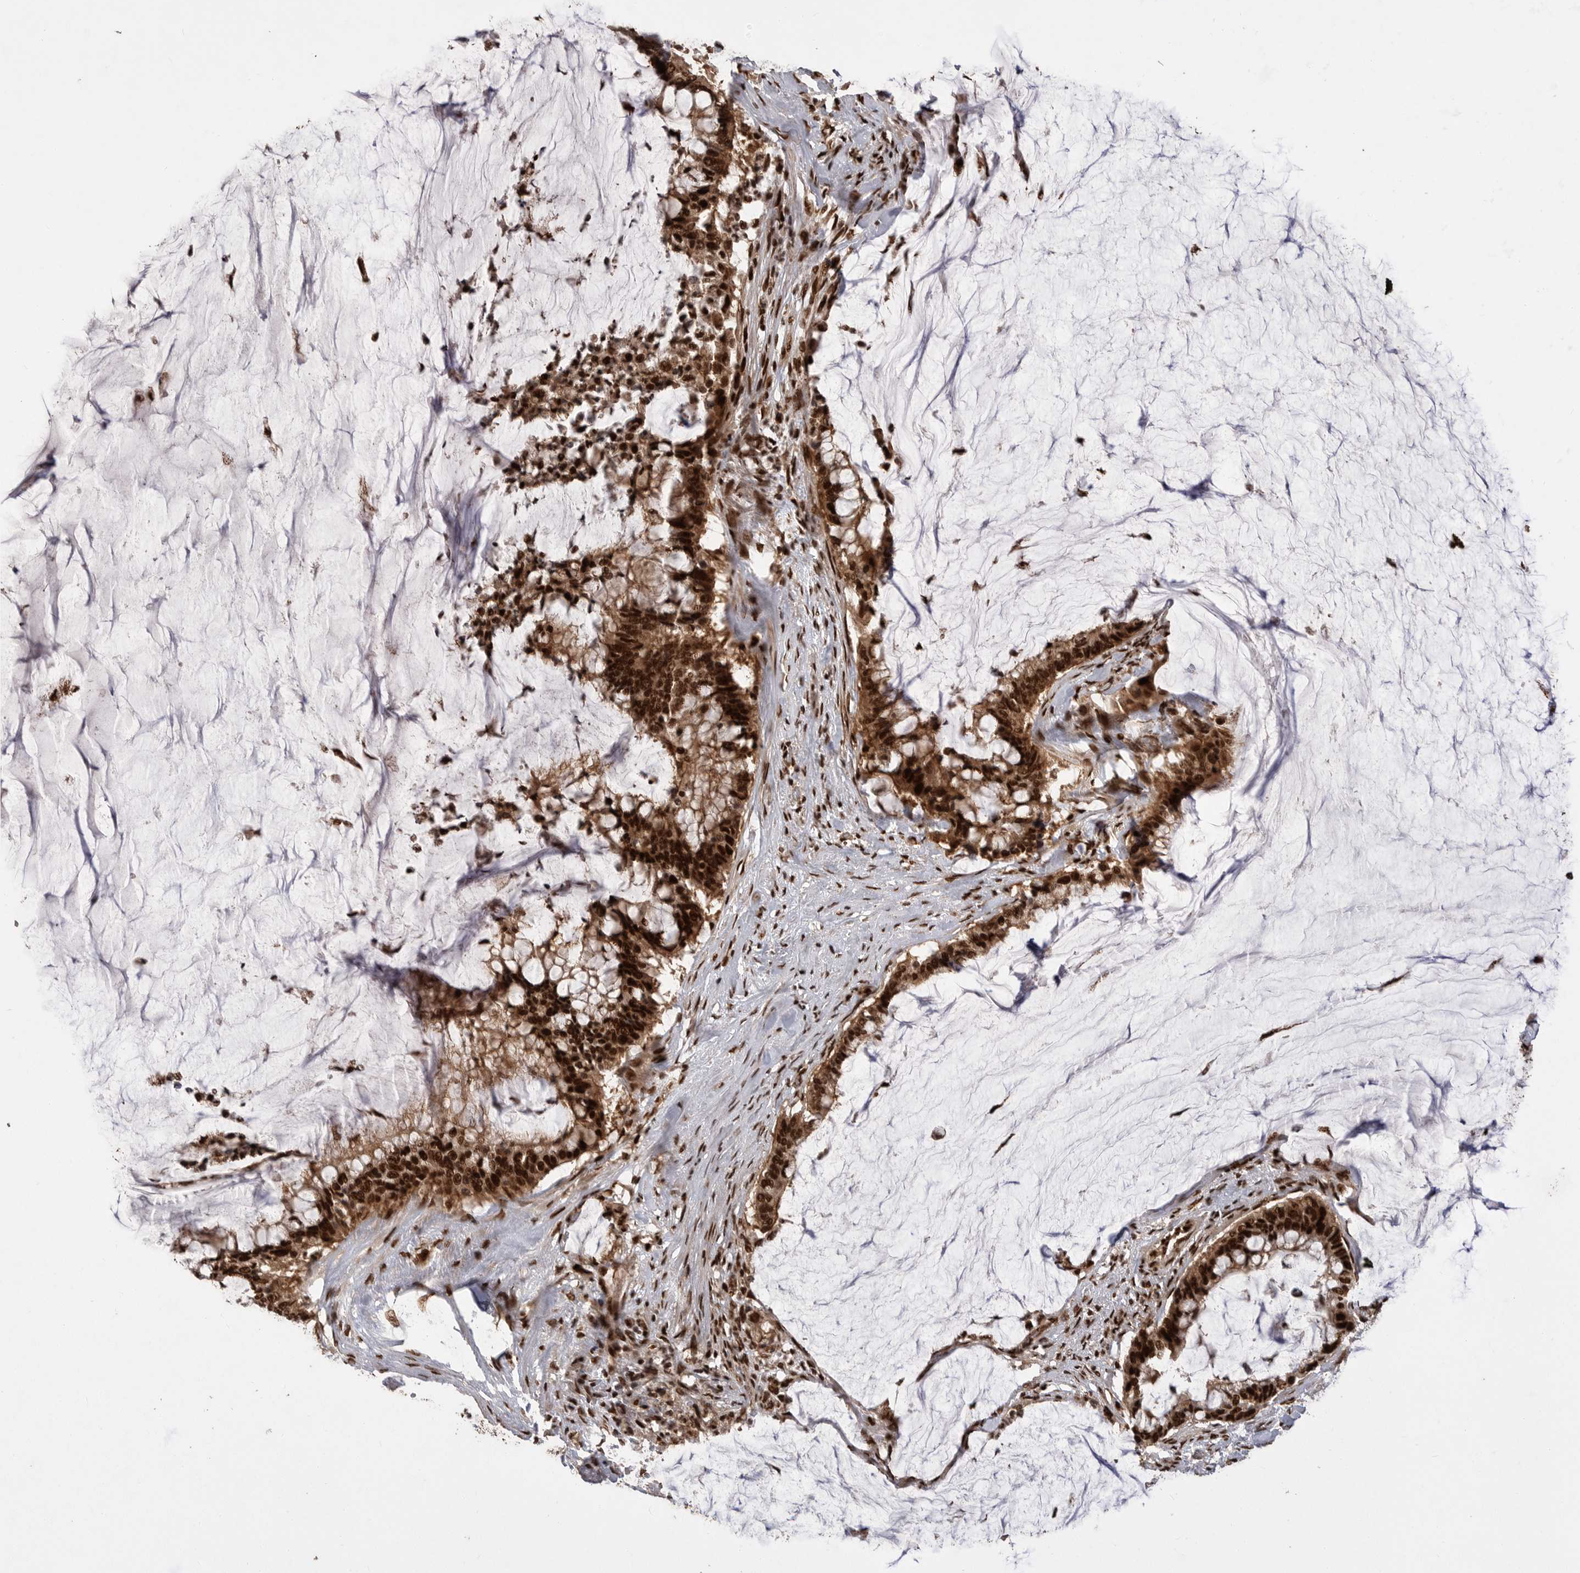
{"staining": {"intensity": "strong", "quantity": ">75%", "location": "cytoplasmic/membranous,nuclear"}, "tissue": "pancreatic cancer", "cell_type": "Tumor cells", "image_type": "cancer", "snomed": [{"axis": "morphology", "description": "Adenocarcinoma, NOS"}, {"axis": "topography", "description": "Pancreas"}], "caption": "Immunohistochemistry of human pancreatic adenocarcinoma displays high levels of strong cytoplasmic/membranous and nuclear expression in about >75% of tumor cells. Using DAB (3,3'-diaminobenzidine) (brown) and hematoxylin (blue) stains, captured at high magnification using brightfield microscopy.", "gene": "PPP1R8", "patient": {"sex": "male", "age": 41}}